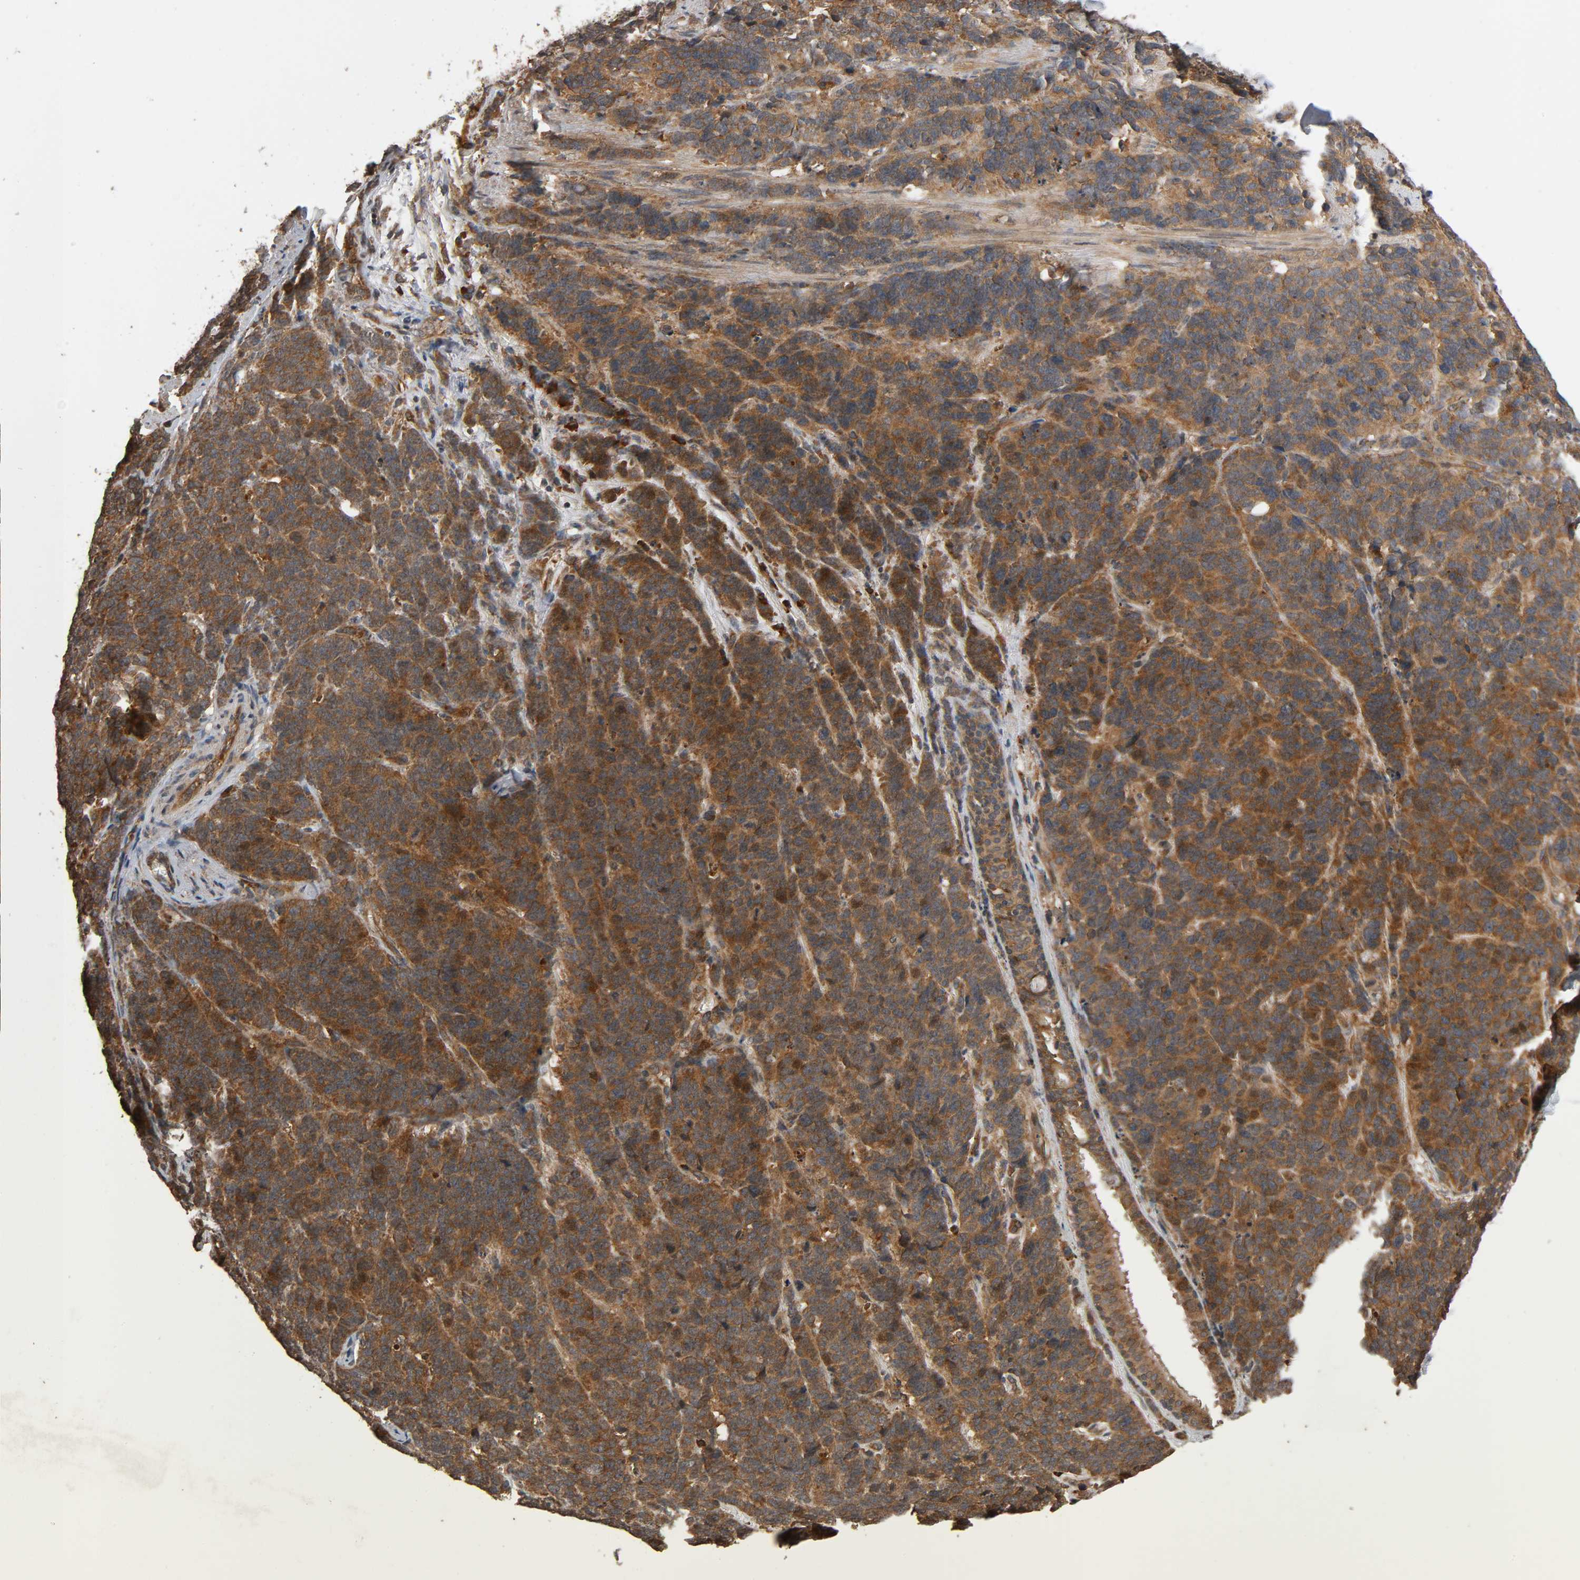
{"staining": {"intensity": "strong", "quantity": ">75%", "location": "cytoplasmic/membranous"}, "tissue": "lung cancer", "cell_type": "Tumor cells", "image_type": "cancer", "snomed": [{"axis": "morphology", "description": "Neoplasm, malignant, NOS"}, {"axis": "topography", "description": "Lung"}], "caption": "The image shows immunohistochemical staining of lung cancer (malignant neoplasm). There is strong cytoplasmic/membranous staining is seen in approximately >75% of tumor cells.", "gene": "MAP3K8", "patient": {"sex": "female", "age": 58}}